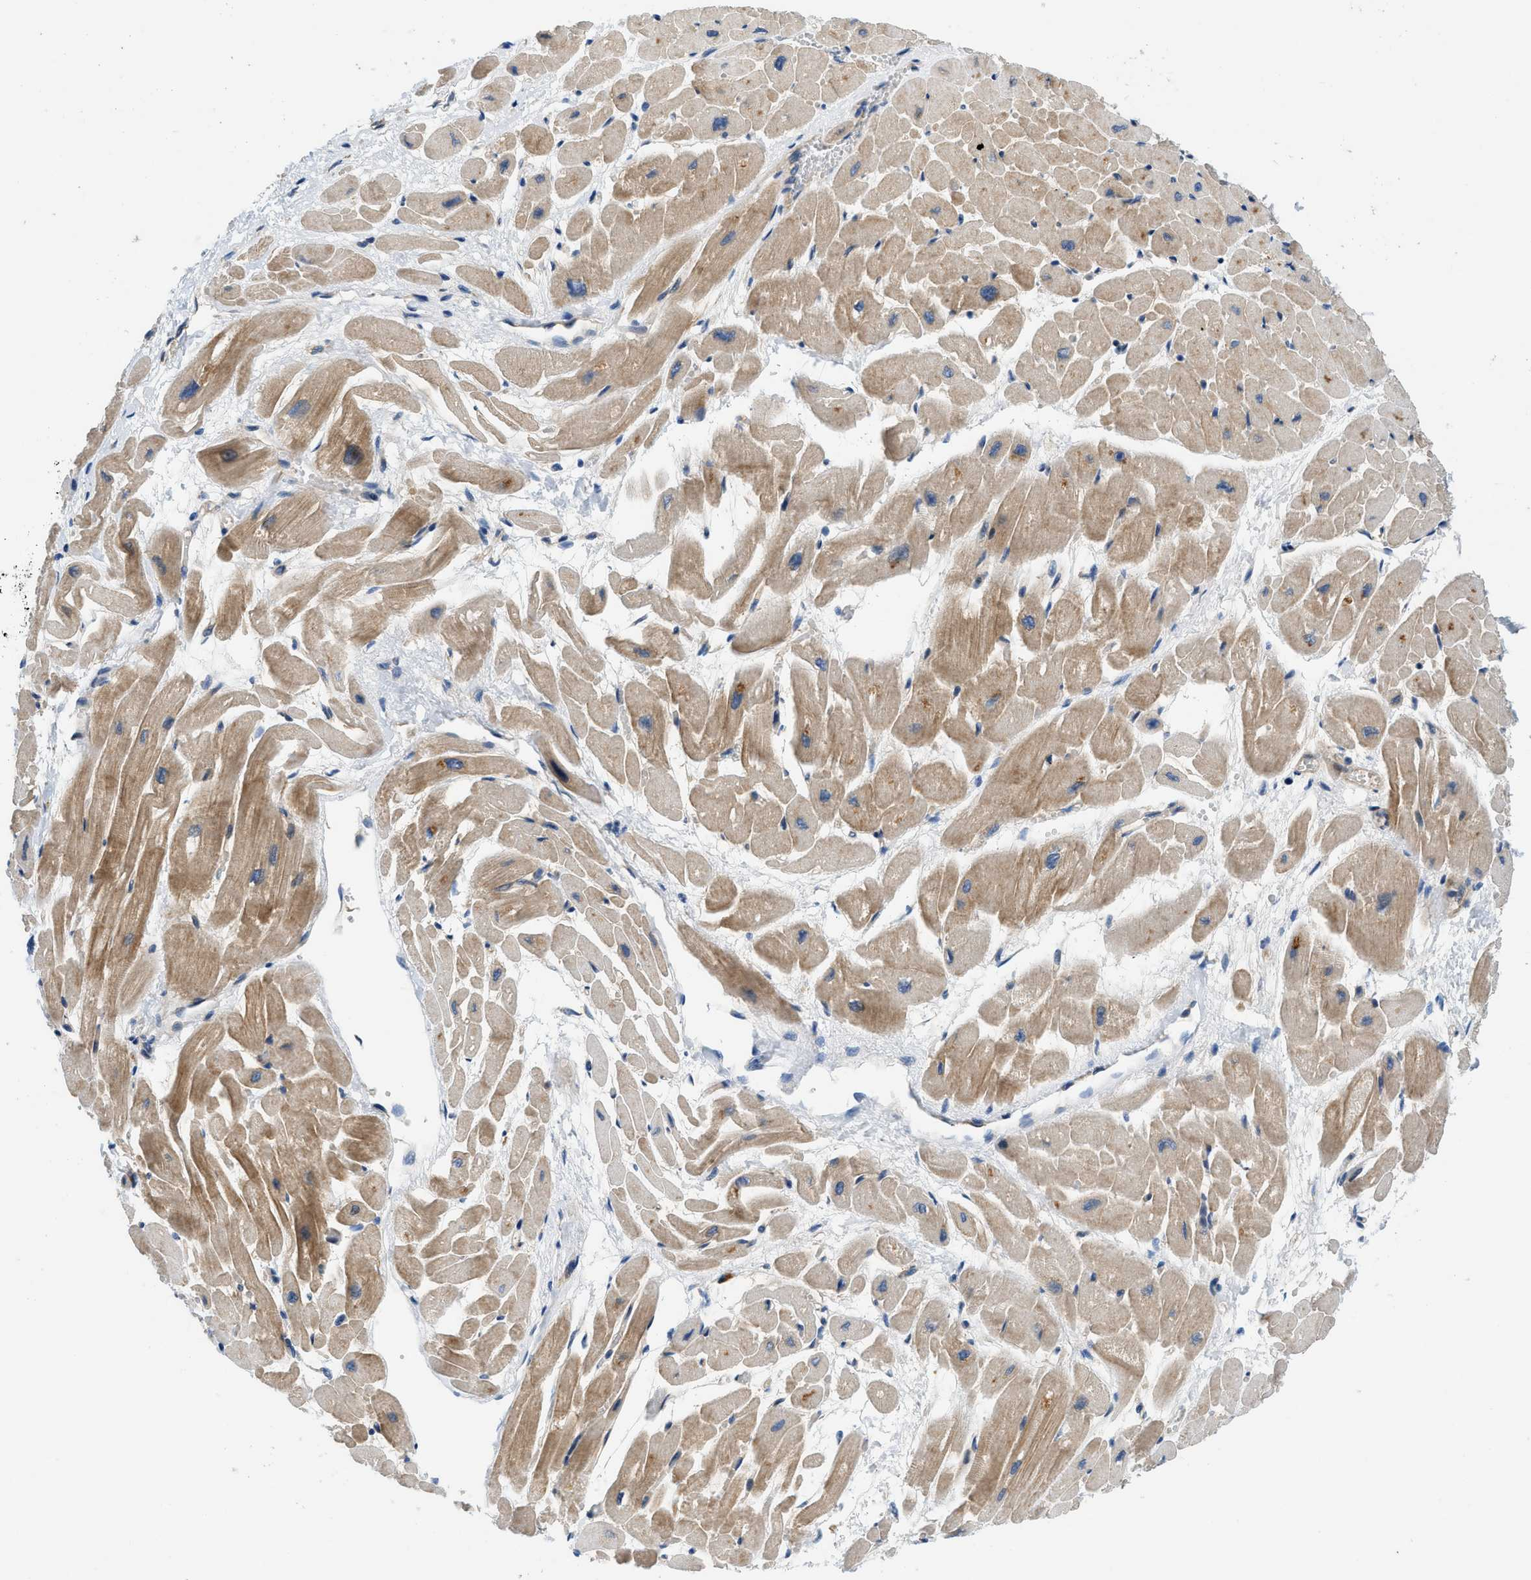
{"staining": {"intensity": "moderate", "quantity": ">75%", "location": "cytoplasmic/membranous"}, "tissue": "heart muscle", "cell_type": "Cardiomyocytes", "image_type": "normal", "snomed": [{"axis": "morphology", "description": "Normal tissue, NOS"}, {"axis": "topography", "description": "Heart"}], "caption": "Immunohistochemical staining of normal human heart muscle displays medium levels of moderate cytoplasmic/membranous expression in about >75% of cardiomyocytes. (DAB (3,3'-diaminobenzidine) = brown stain, brightfield microscopy at high magnification).", "gene": "GPR31", "patient": {"sex": "male", "age": 45}}